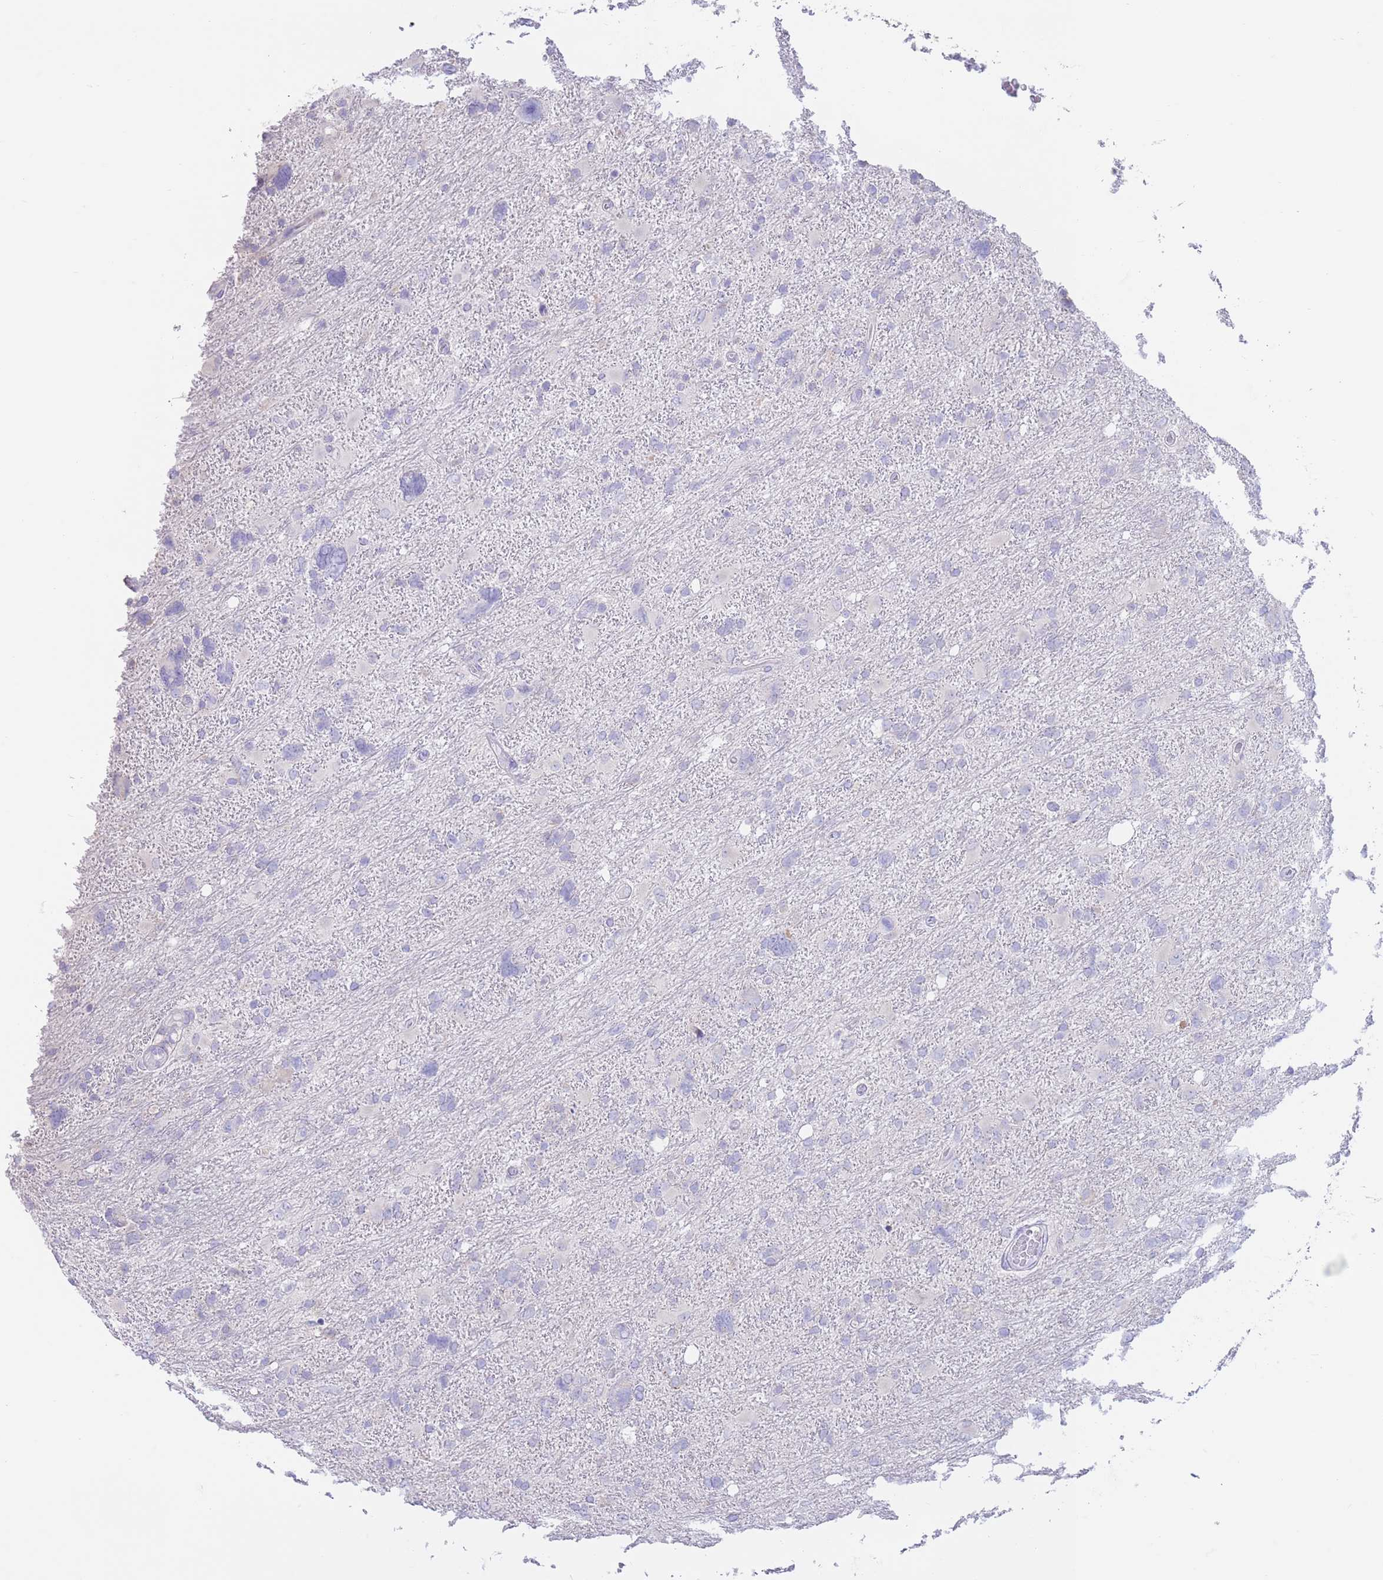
{"staining": {"intensity": "negative", "quantity": "none", "location": "none"}, "tissue": "glioma", "cell_type": "Tumor cells", "image_type": "cancer", "snomed": [{"axis": "morphology", "description": "Glioma, malignant, High grade"}, {"axis": "topography", "description": "Brain"}], "caption": "Tumor cells show no significant positivity in glioma.", "gene": "FAH", "patient": {"sex": "male", "age": 61}}